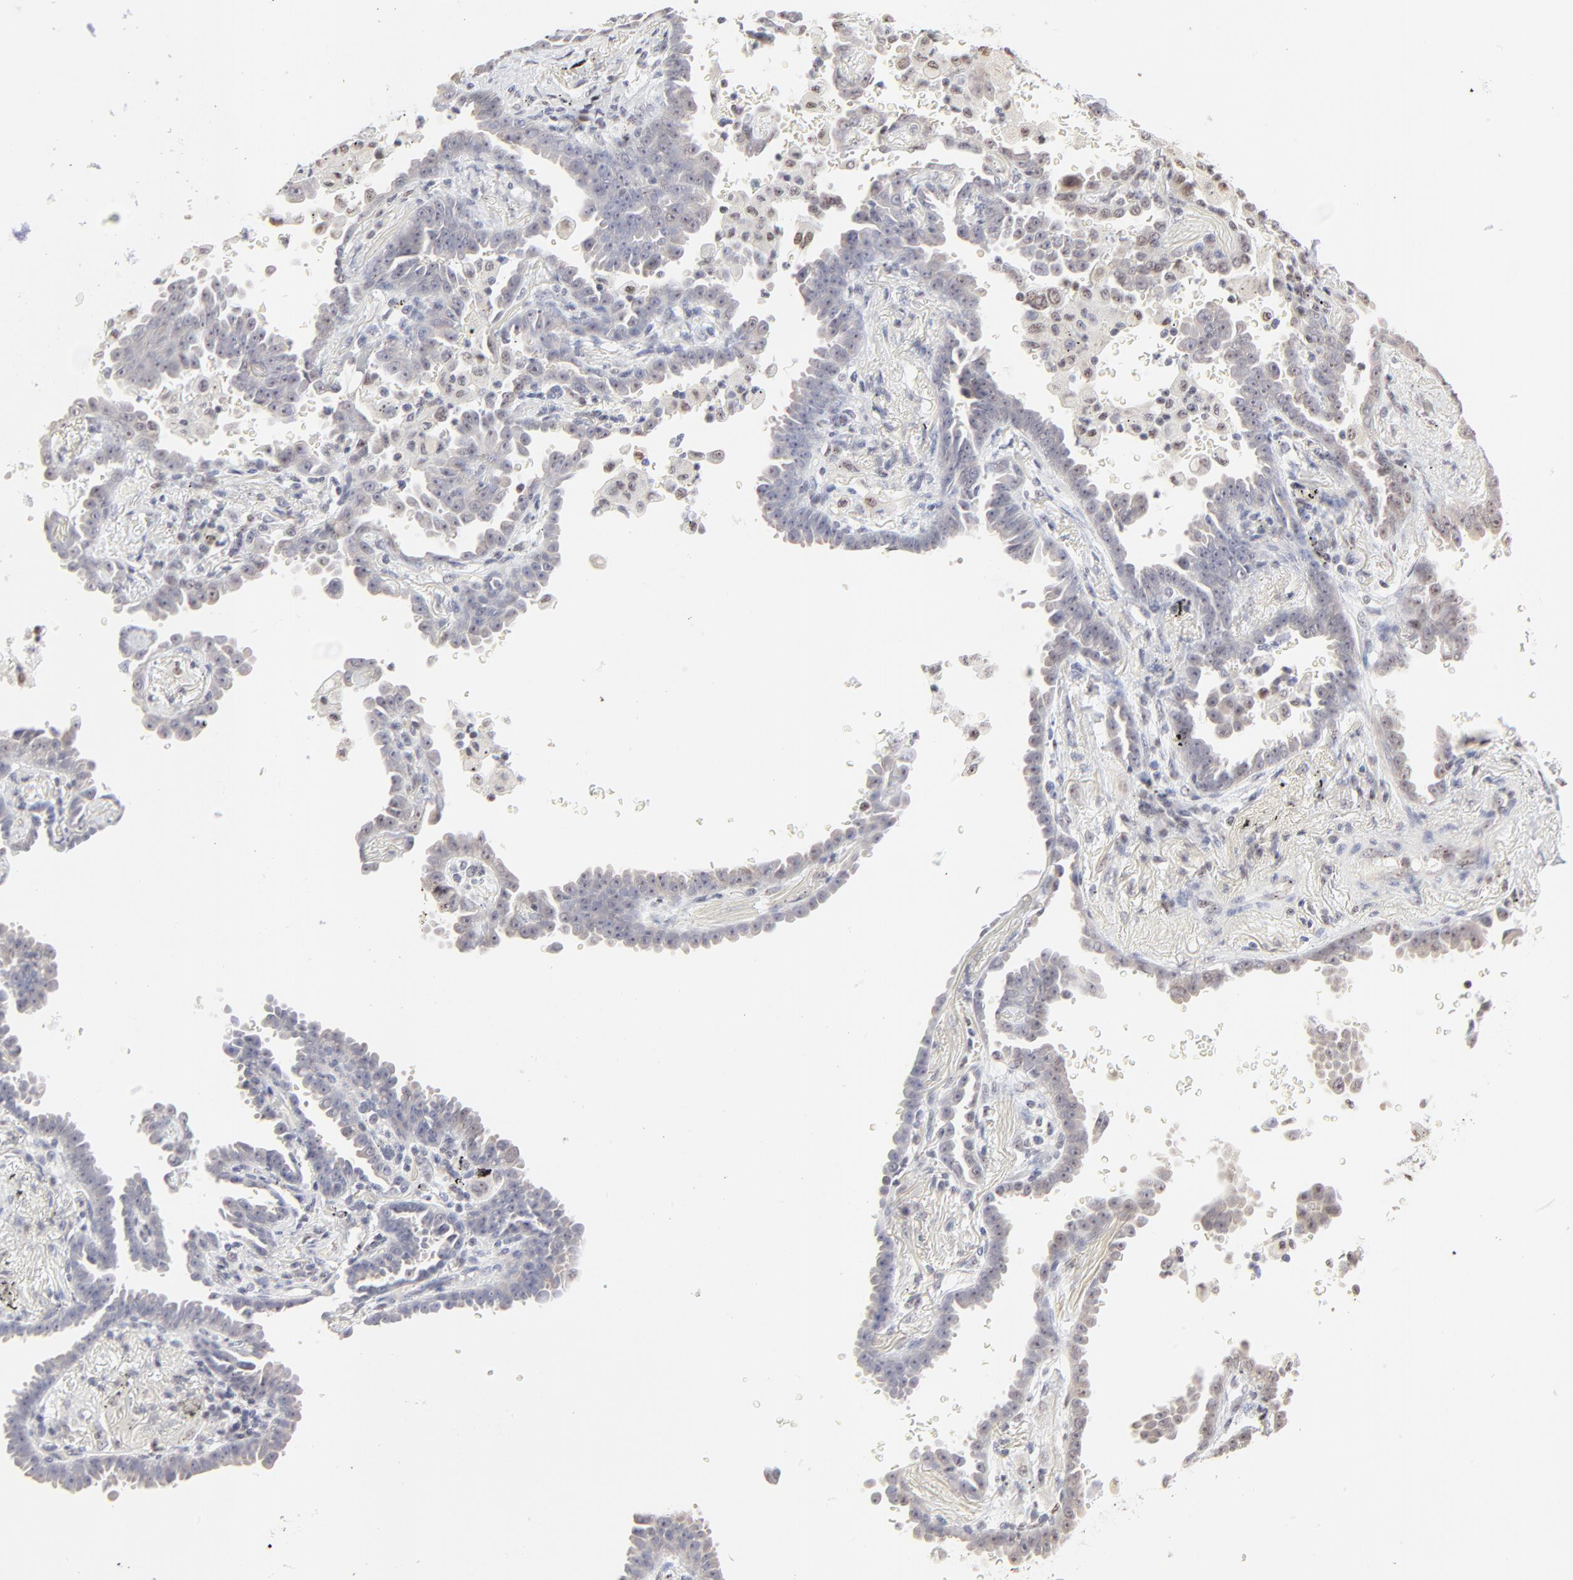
{"staining": {"intensity": "negative", "quantity": "none", "location": "none"}, "tissue": "lung cancer", "cell_type": "Tumor cells", "image_type": "cancer", "snomed": [{"axis": "morphology", "description": "Adenocarcinoma, NOS"}, {"axis": "topography", "description": "Lung"}], "caption": "Immunohistochemical staining of adenocarcinoma (lung) displays no significant expression in tumor cells.", "gene": "NFIL3", "patient": {"sex": "female", "age": 64}}